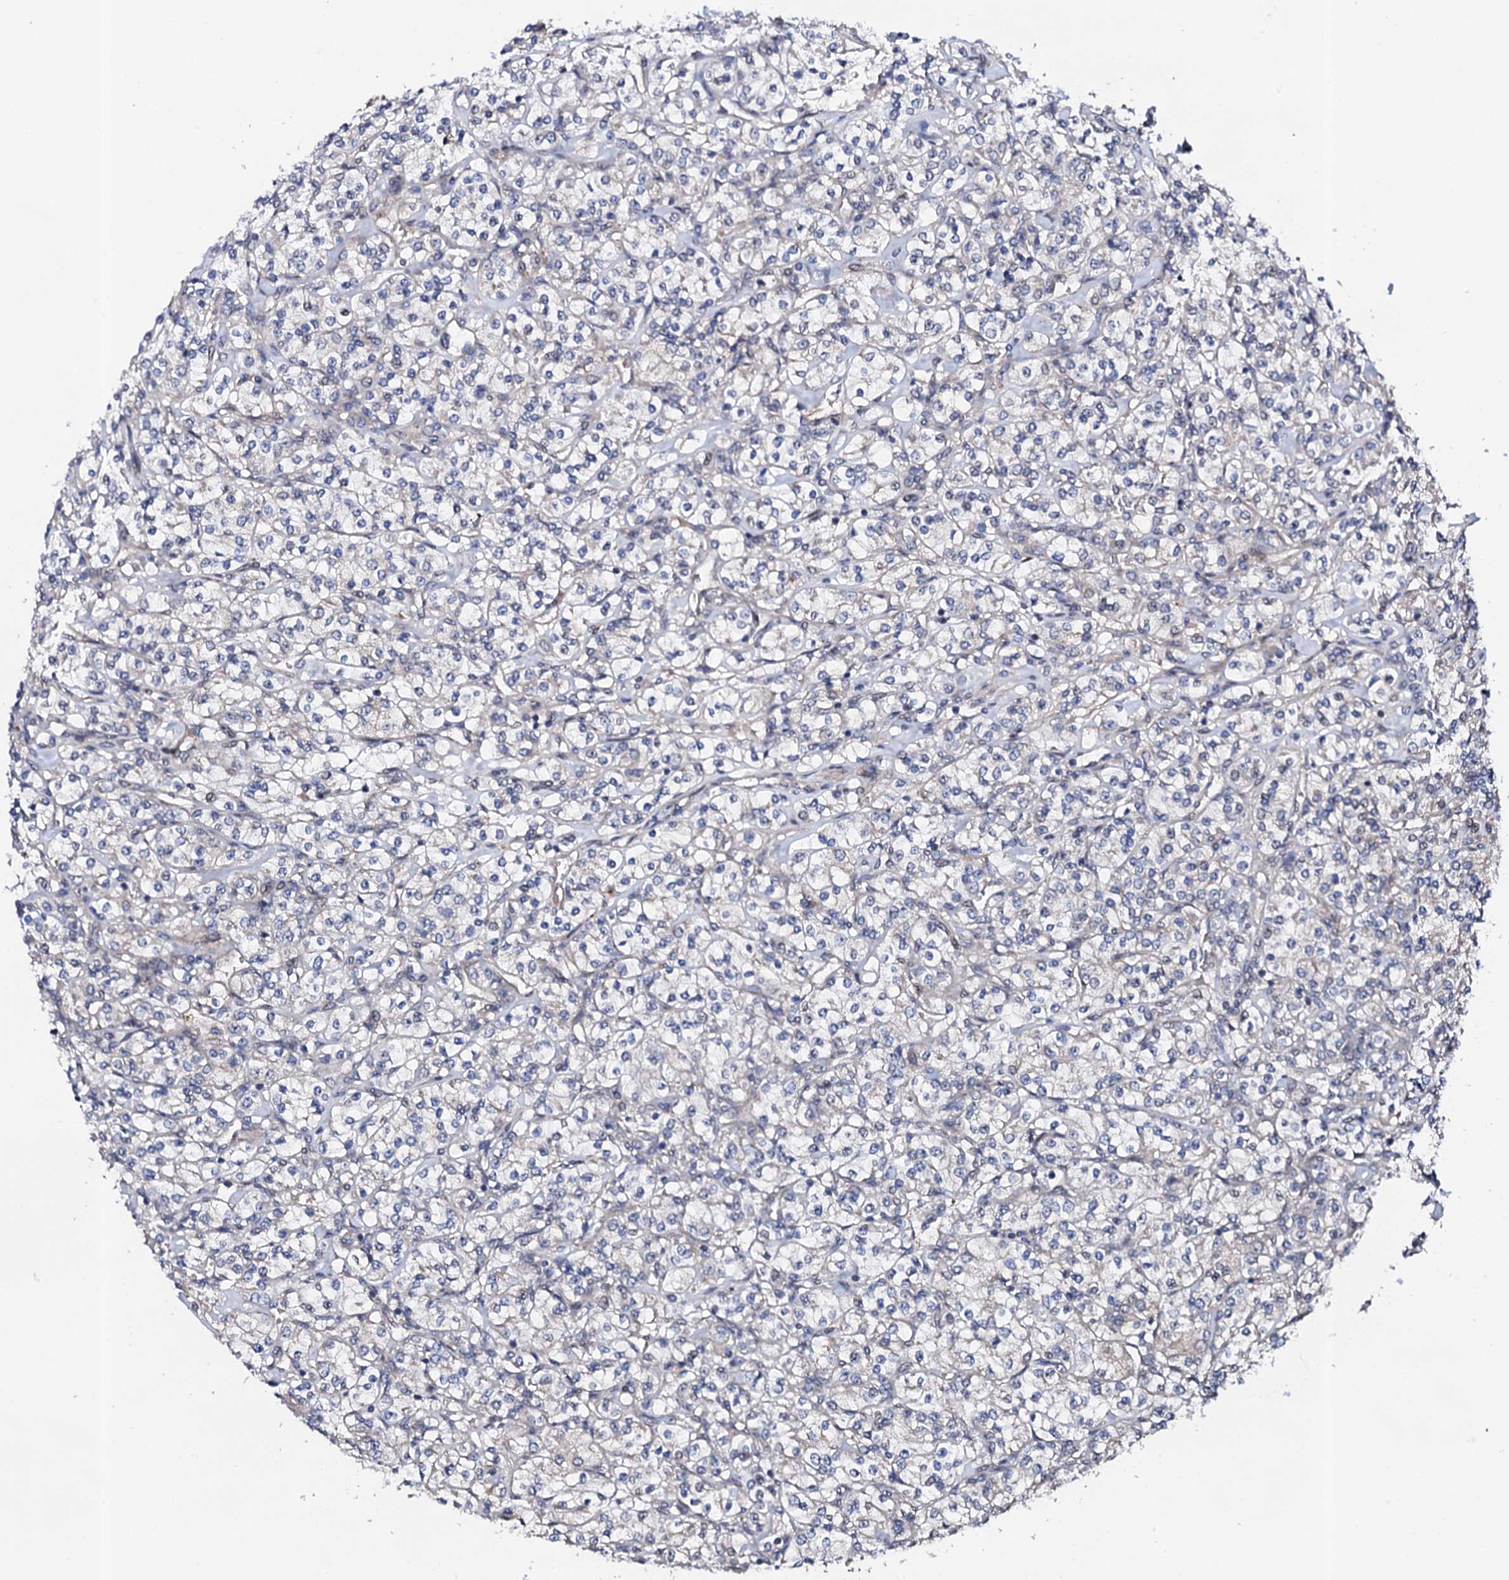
{"staining": {"intensity": "negative", "quantity": "none", "location": "none"}, "tissue": "renal cancer", "cell_type": "Tumor cells", "image_type": "cancer", "snomed": [{"axis": "morphology", "description": "Adenocarcinoma, NOS"}, {"axis": "topography", "description": "Kidney"}], "caption": "There is no significant positivity in tumor cells of renal cancer.", "gene": "CIAO2A", "patient": {"sex": "male", "age": 77}}